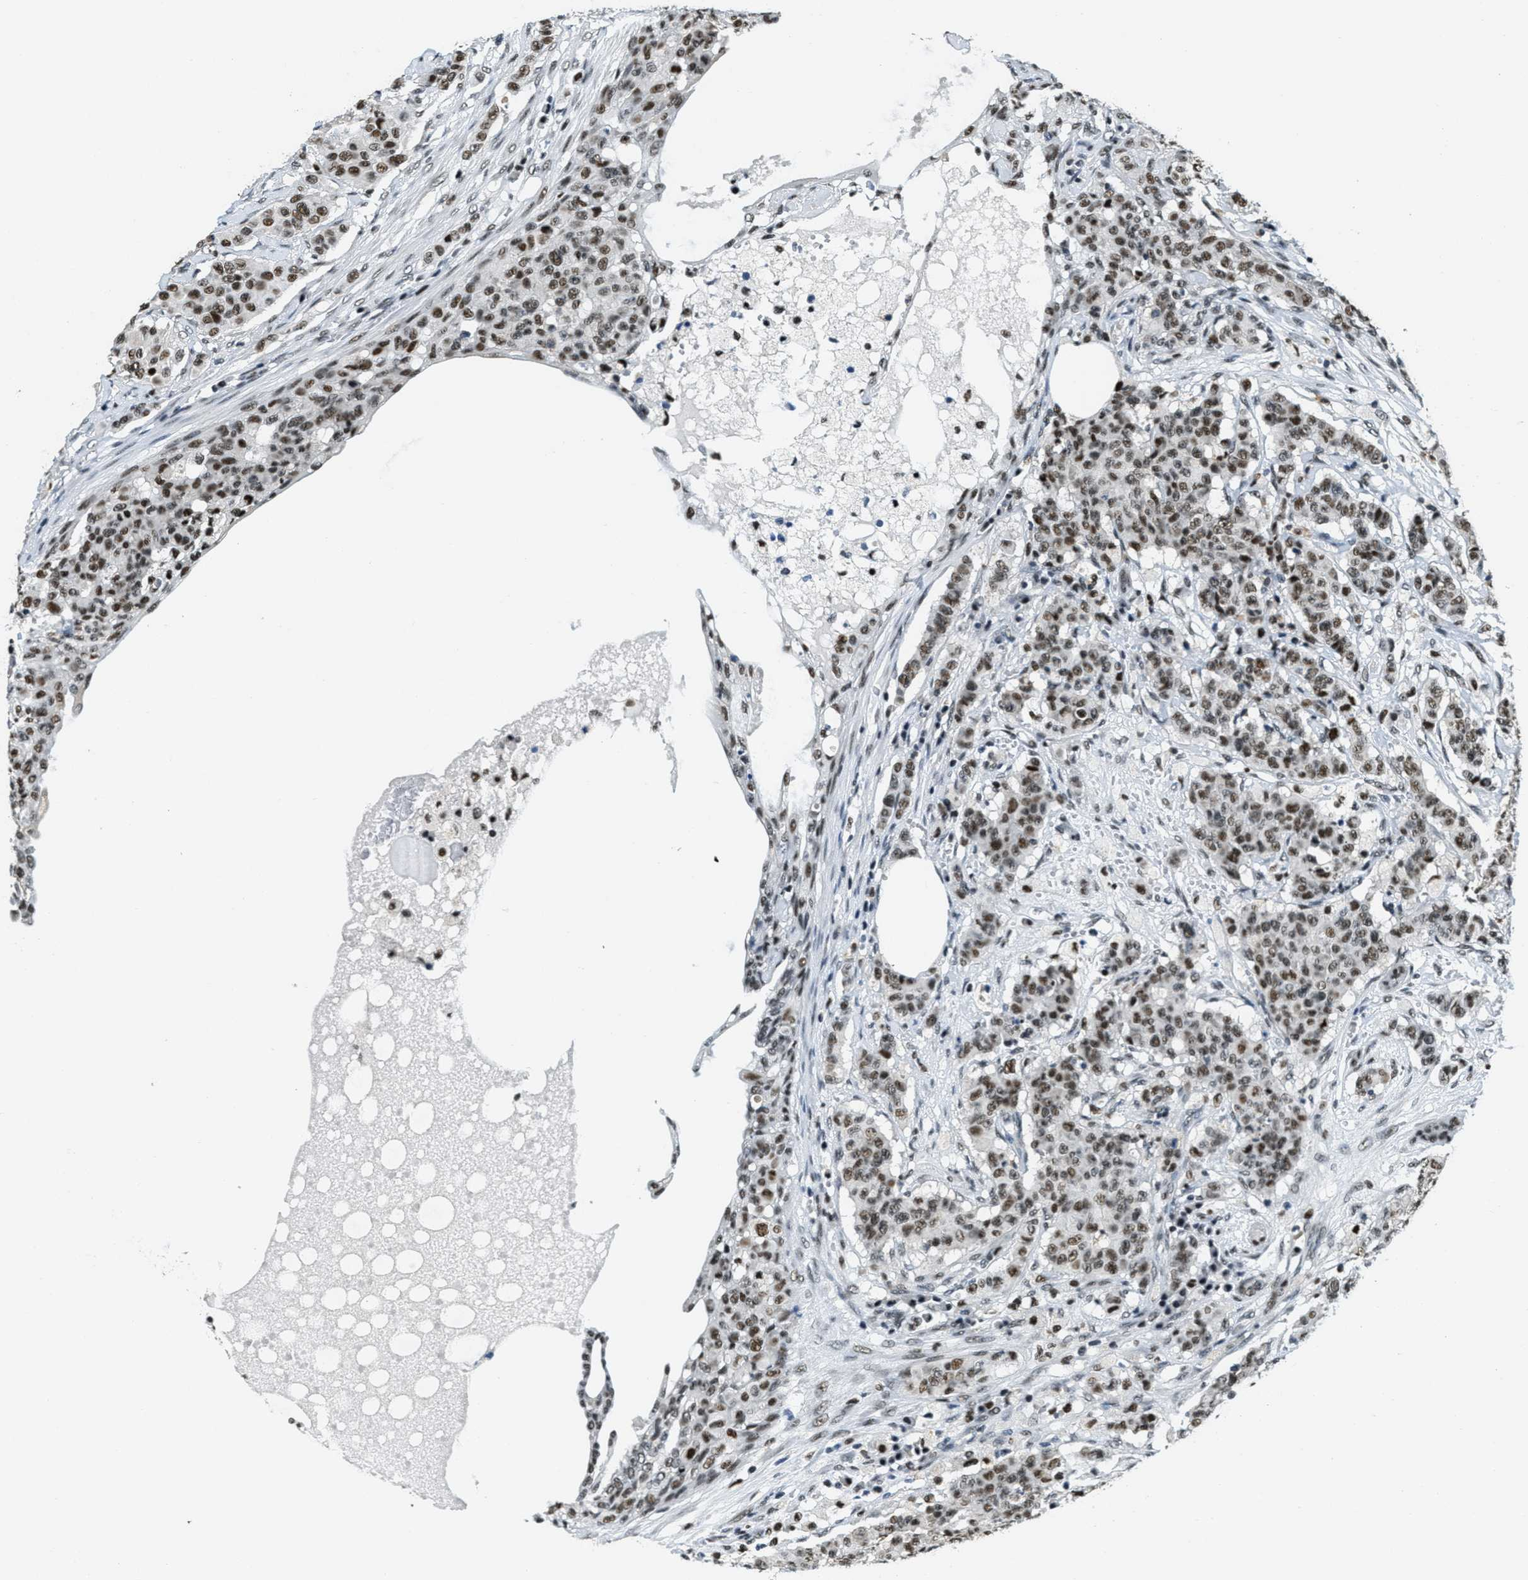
{"staining": {"intensity": "moderate", "quantity": ">75%", "location": "nuclear"}, "tissue": "breast cancer", "cell_type": "Tumor cells", "image_type": "cancer", "snomed": [{"axis": "morphology", "description": "Normal tissue, NOS"}, {"axis": "morphology", "description": "Duct carcinoma"}, {"axis": "topography", "description": "Breast"}], "caption": "About >75% of tumor cells in human breast intraductal carcinoma display moderate nuclear protein staining as visualized by brown immunohistochemical staining.", "gene": "SSB", "patient": {"sex": "female", "age": 40}}